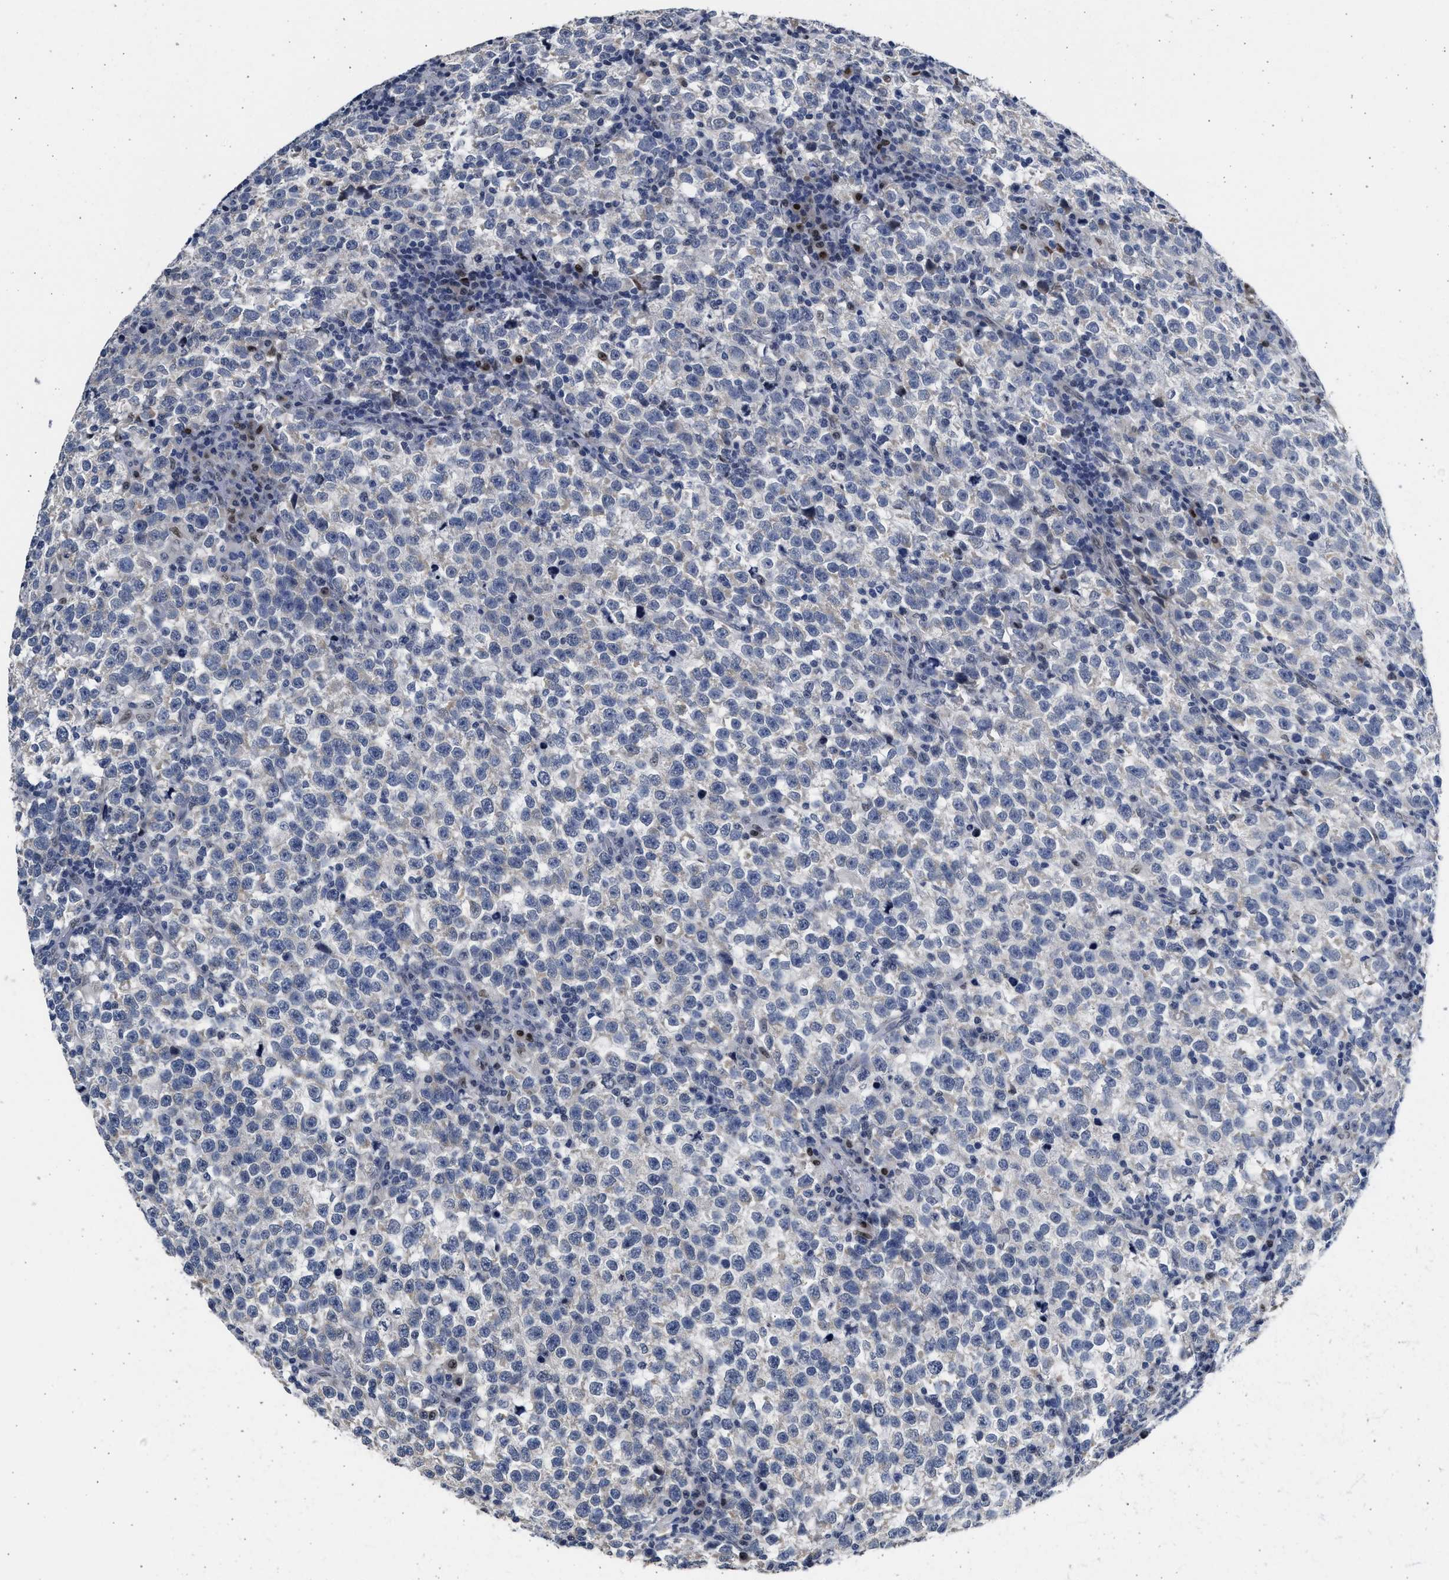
{"staining": {"intensity": "weak", "quantity": "<25%", "location": "cytoplasmic/membranous"}, "tissue": "testis cancer", "cell_type": "Tumor cells", "image_type": "cancer", "snomed": [{"axis": "morphology", "description": "Normal tissue, NOS"}, {"axis": "morphology", "description": "Seminoma, NOS"}, {"axis": "topography", "description": "Testis"}], "caption": "DAB immunohistochemical staining of testis cancer reveals no significant staining in tumor cells.", "gene": "HMGN3", "patient": {"sex": "male", "age": 43}}